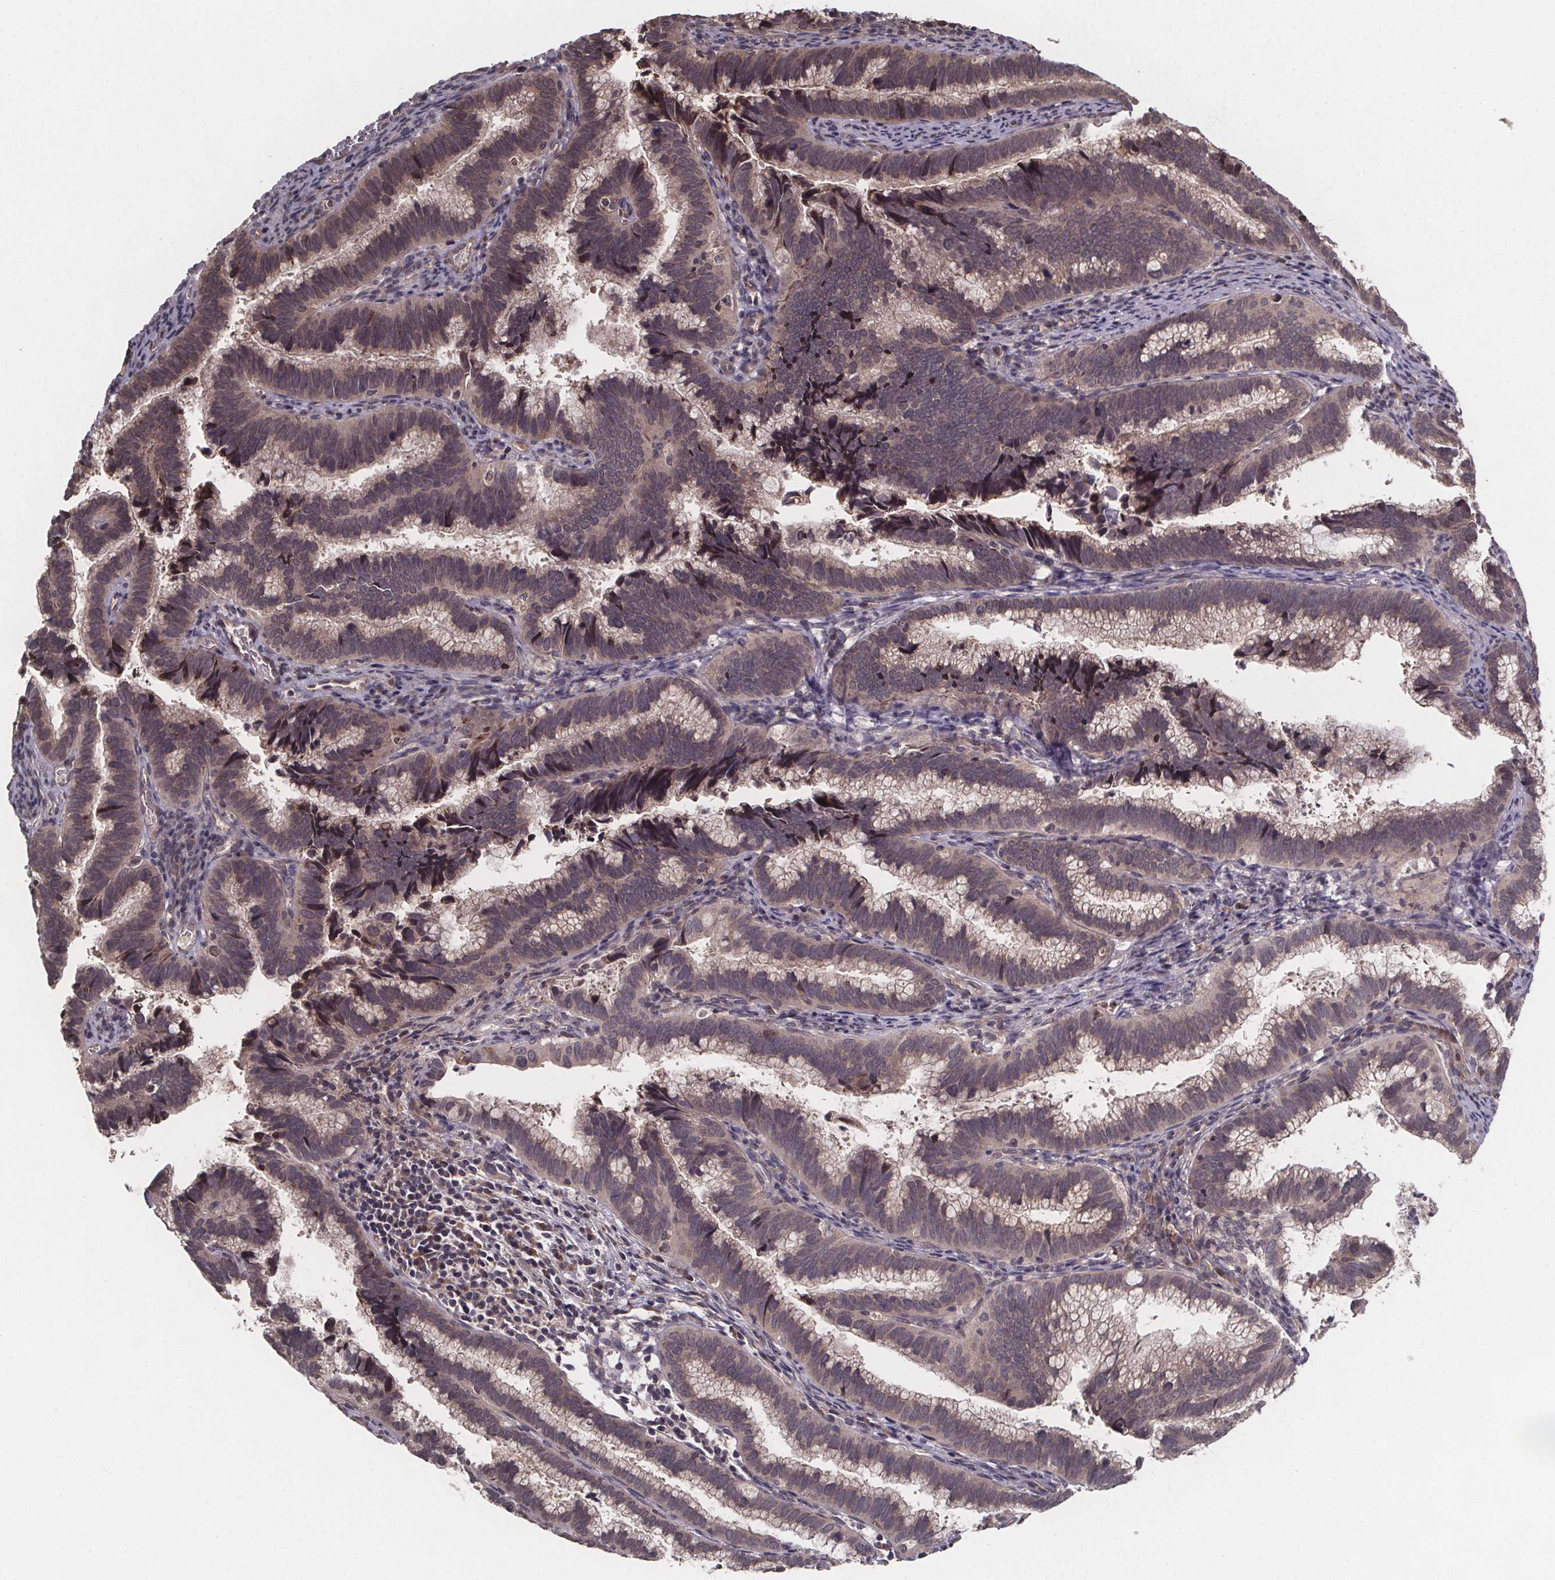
{"staining": {"intensity": "weak", "quantity": ">75%", "location": "cytoplasmic/membranous"}, "tissue": "cervical cancer", "cell_type": "Tumor cells", "image_type": "cancer", "snomed": [{"axis": "morphology", "description": "Adenocarcinoma, NOS"}, {"axis": "topography", "description": "Cervix"}], "caption": "Cervical adenocarcinoma stained with a protein marker shows weak staining in tumor cells.", "gene": "SAT1", "patient": {"sex": "female", "age": 61}}